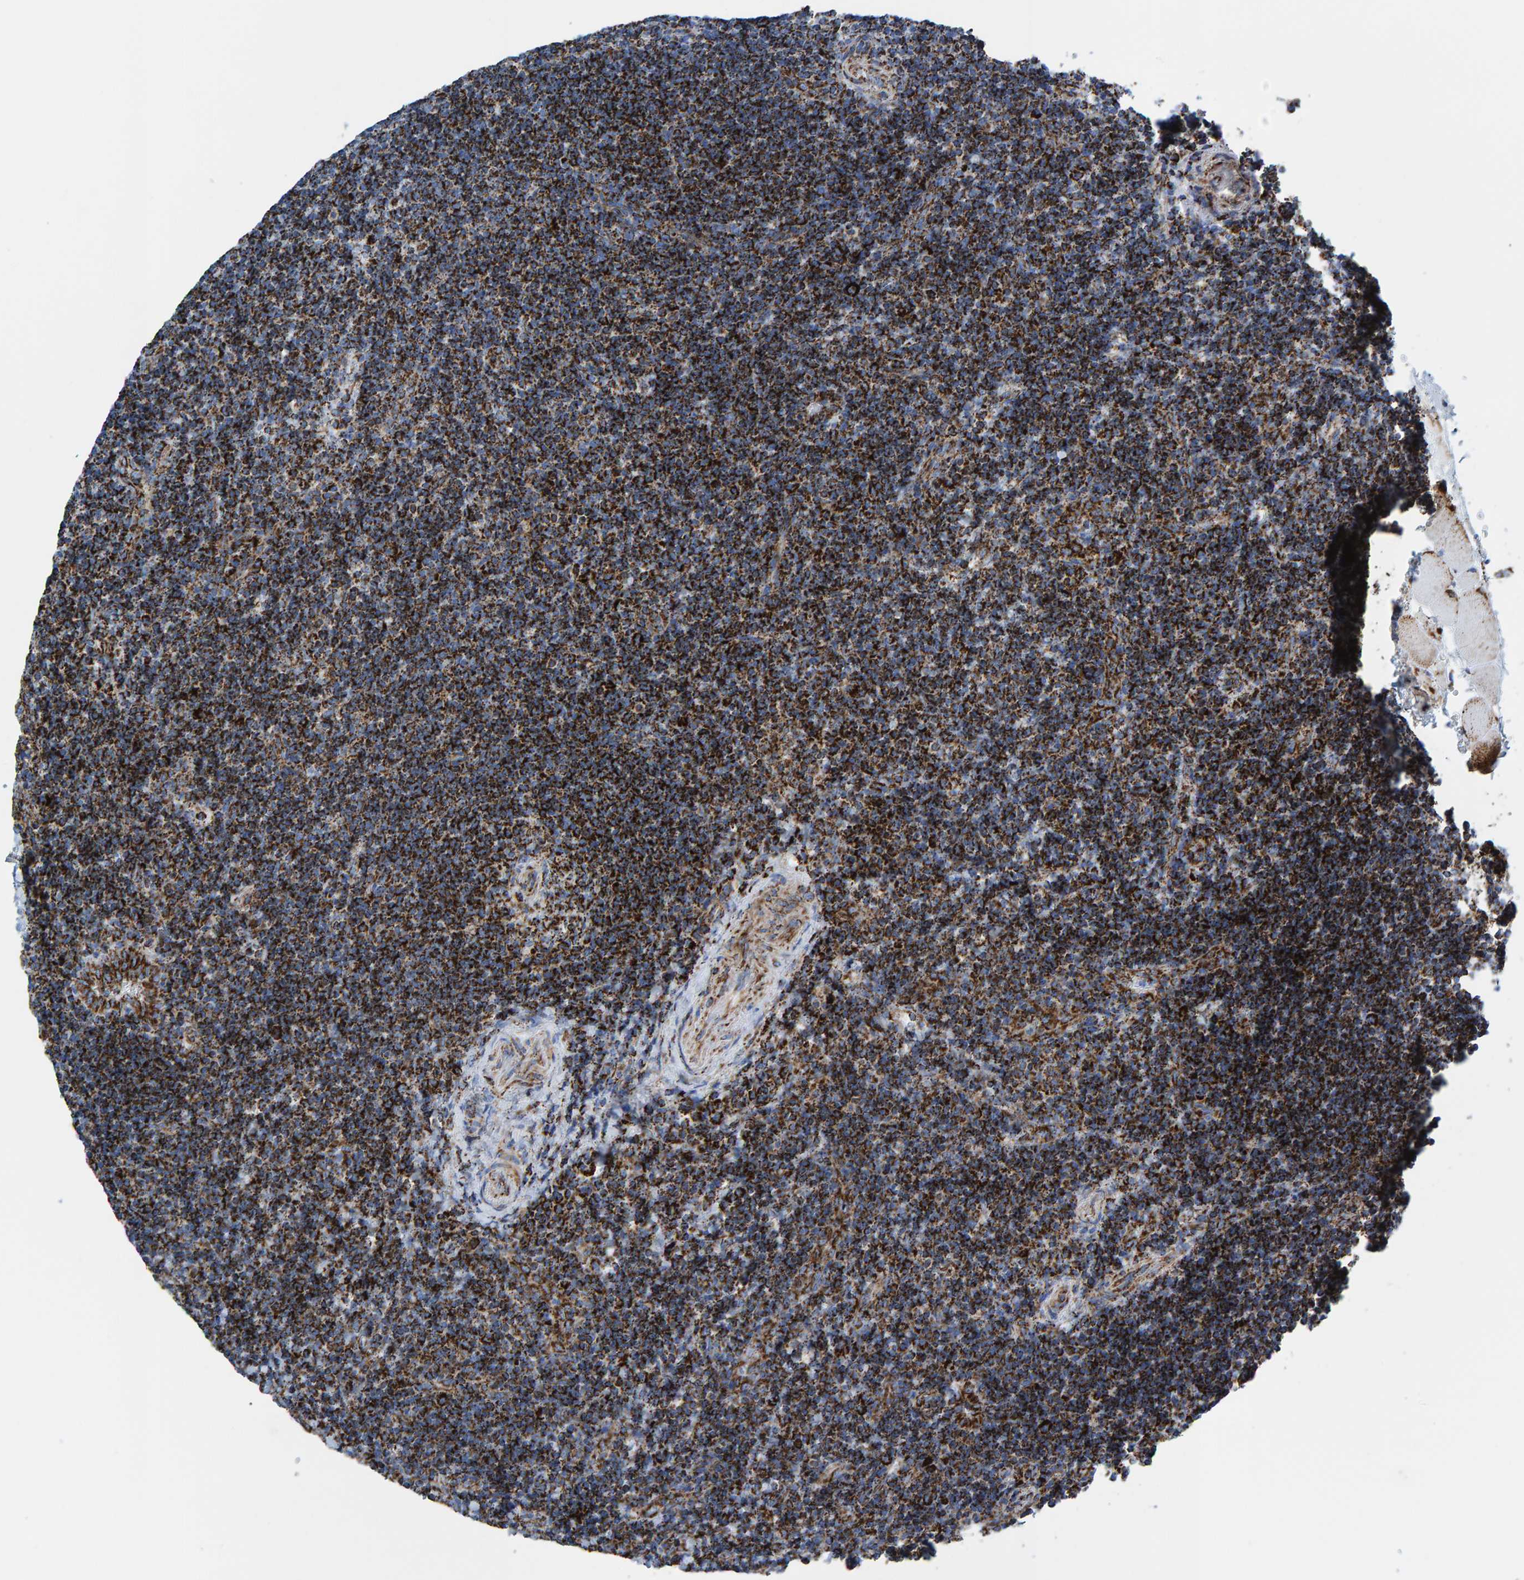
{"staining": {"intensity": "strong", "quantity": ">75%", "location": "cytoplasmic/membranous"}, "tissue": "lymphoma", "cell_type": "Tumor cells", "image_type": "cancer", "snomed": [{"axis": "morphology", "description": "Malignant lymphoma, non-Hodgkin's type, High grade"}, {"axis": "topography", "description": "Tonsil"}], "caption": "About >75% of tumor cells in human high-grade malignant lymphoma, non-Hodgkin's type show strong cytoplasmic/membranous protein positivity as visualized by brown immunohistochemical staining.", "gene": "ENSG00000262660", "patient": {"sex": "female", "age": 36}}